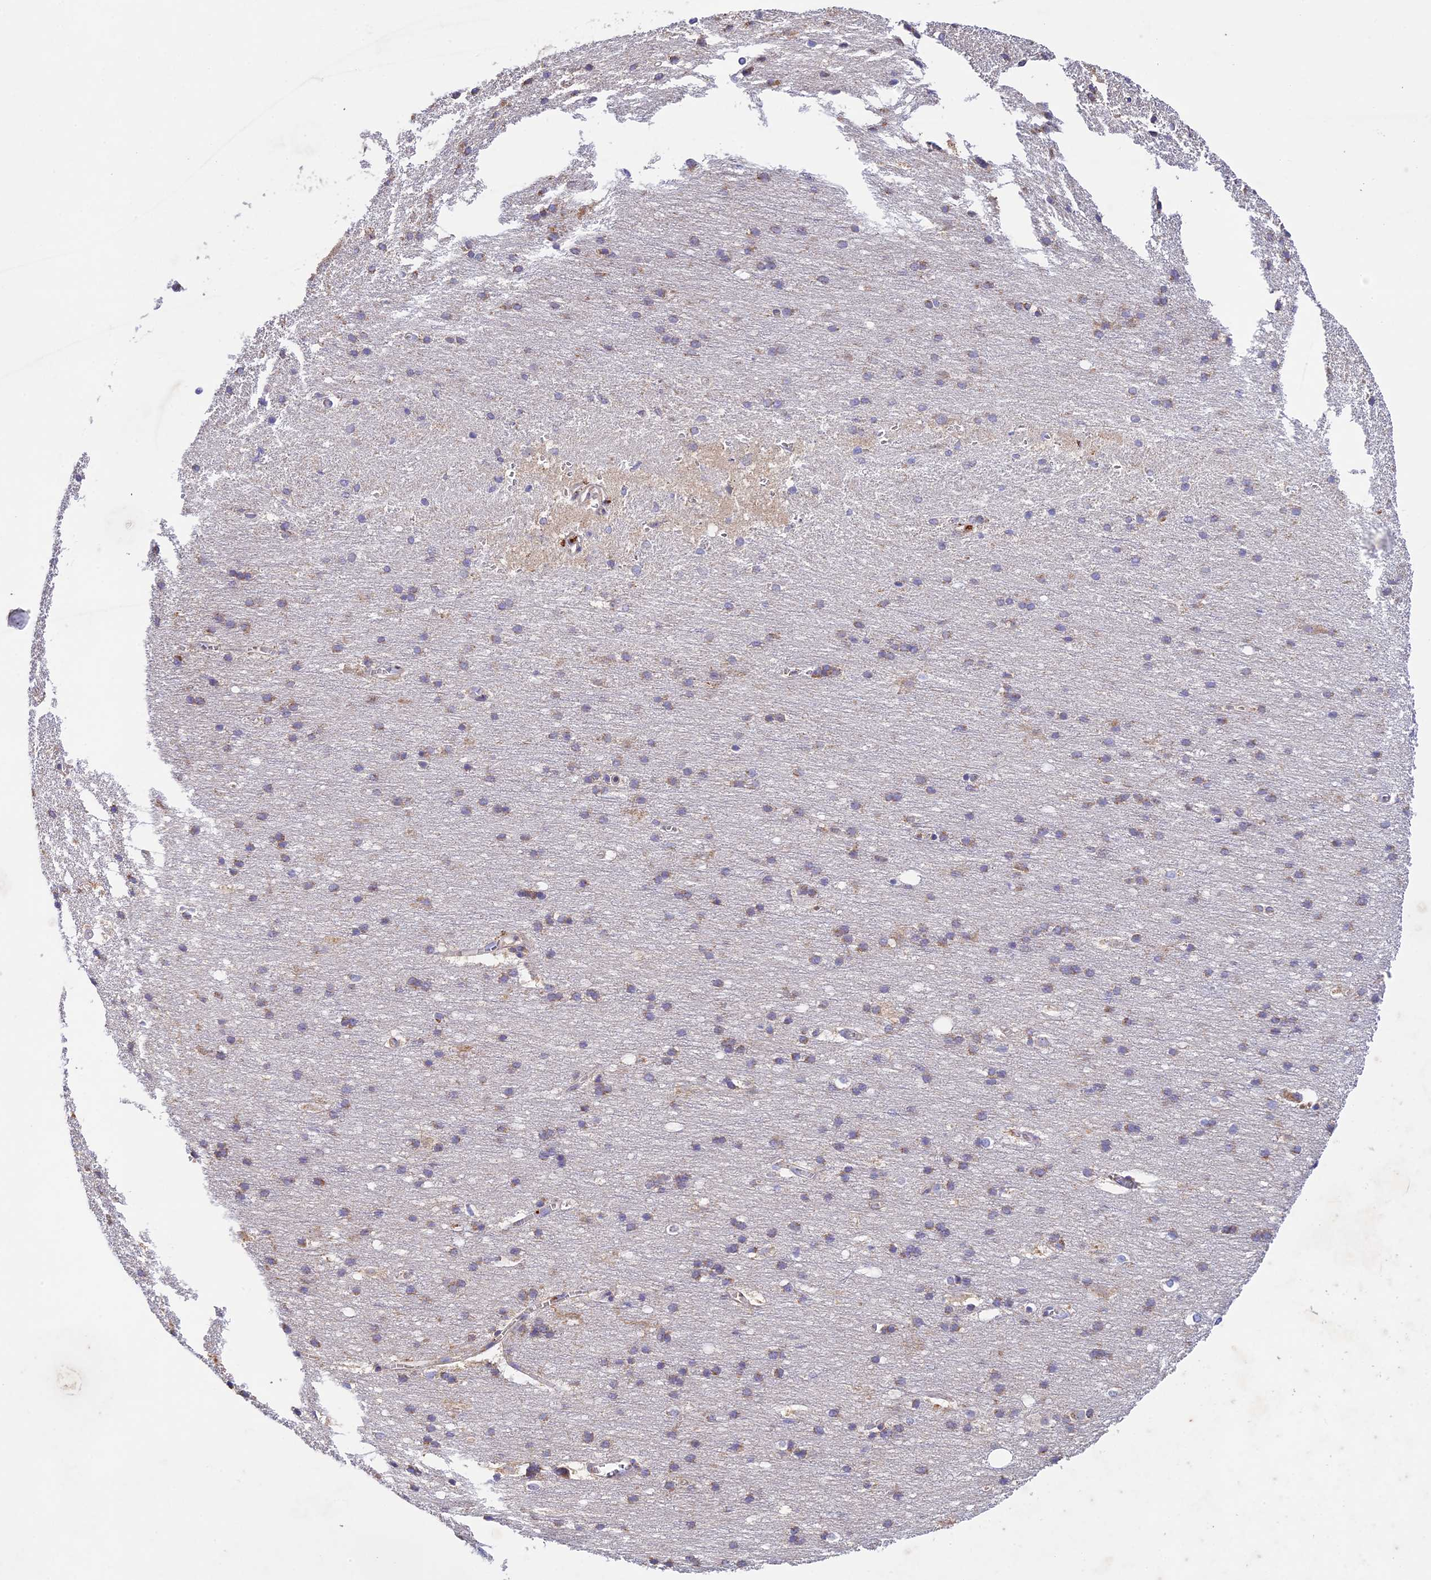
{"staining": {"intensity": "negative", "quantity": "none", "location": "none"}, "tissue": "cerebral cortex", "cell_type": "Endothelial cells", "image_type": "normal", "snomed": [{"axis": "morphology", "description": "Normal tissue, NOS"}, {"axis": "topography", "description": "Cerebral cortex"}], "caption": "The micrograph reveals no staining of endothelial cells in benign cerebral cortex.", "gene": "OCEL1", "patient": {"sex": "male", "age": 54}}